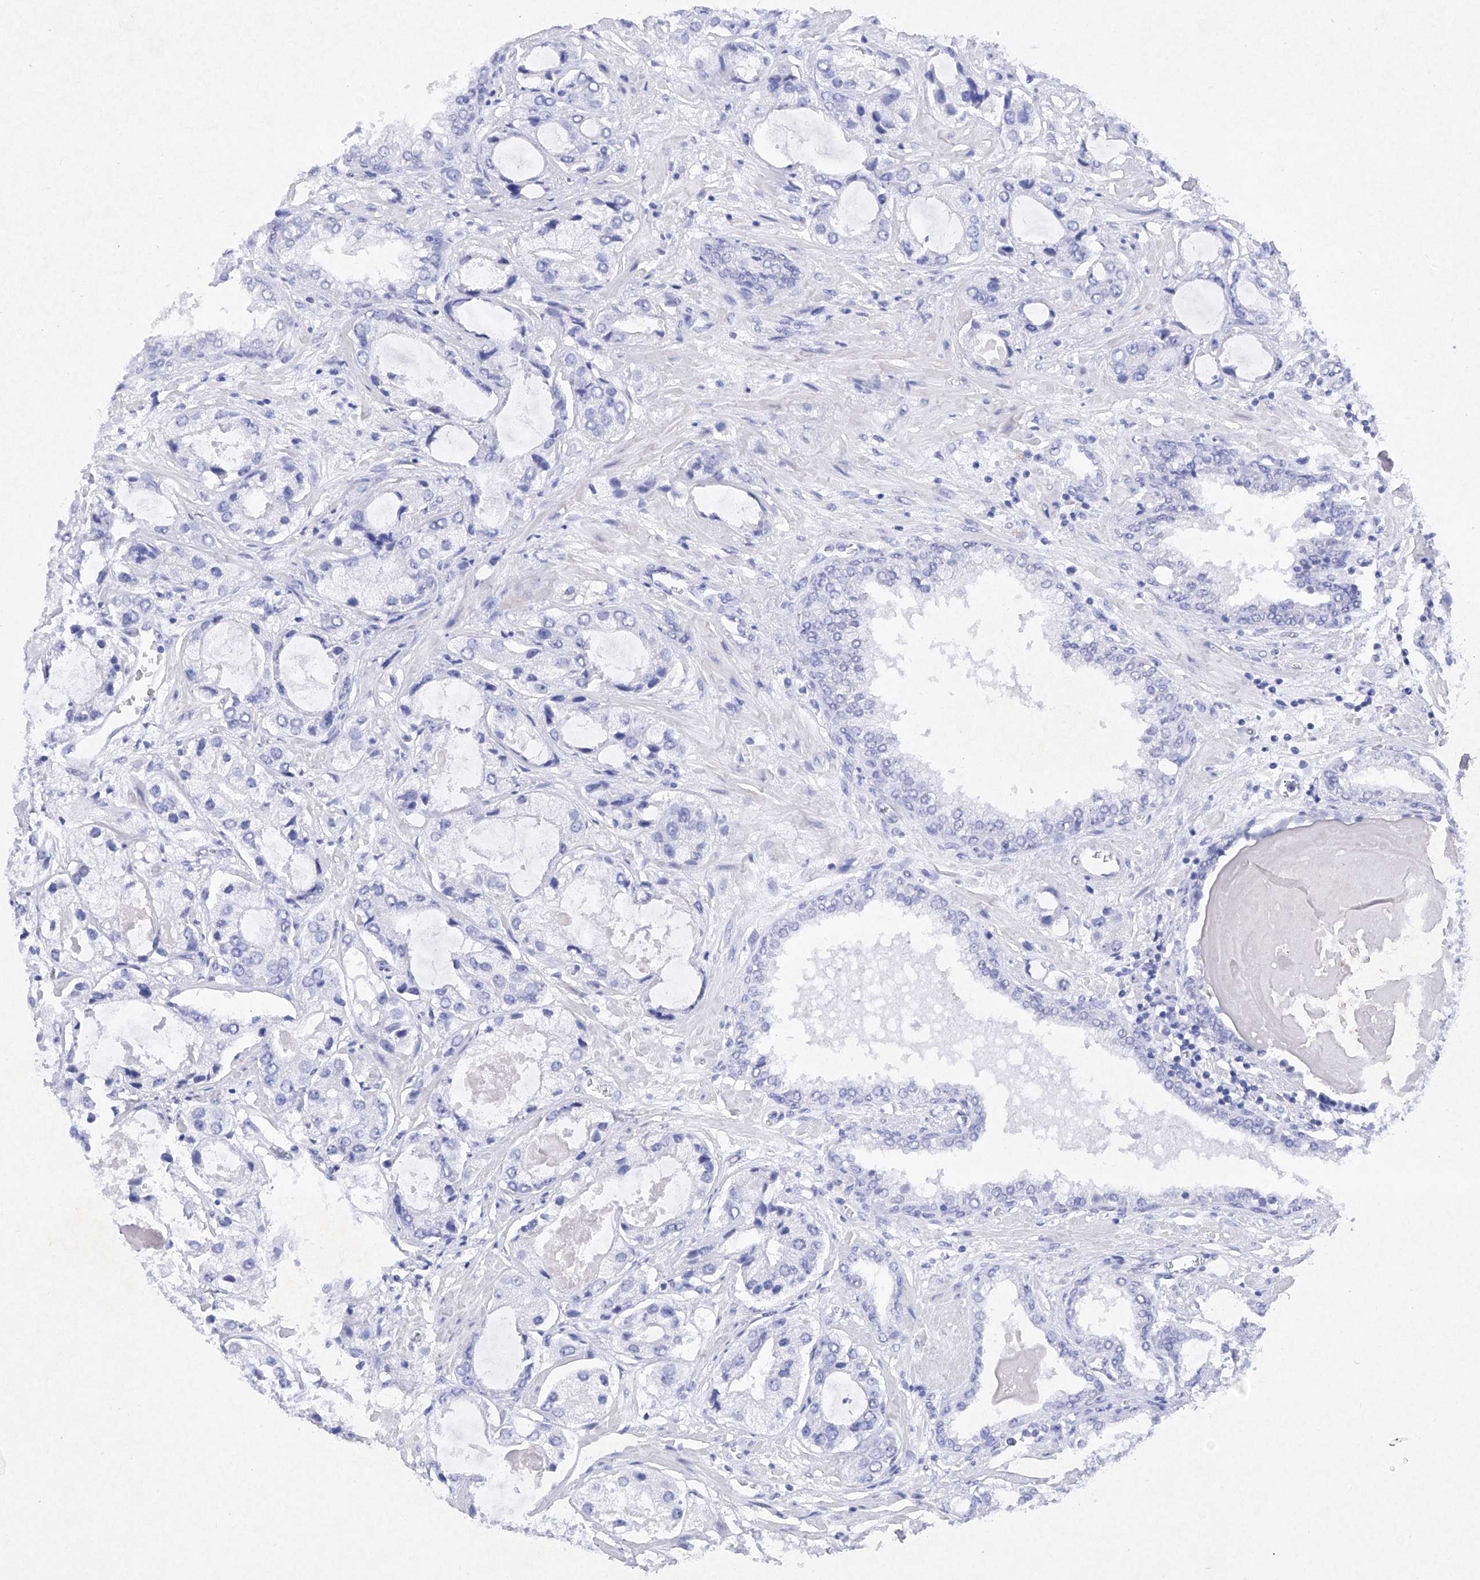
{"staining": {"intensity": "negative", "quantity": "none", "location": "none"}, "tissue": "prostate cancer", "cell_type": "Tumor cells", "image_type": "cancer", "snomed": [{"axis": "morphology", "description": "Normal tissue, NOS"}, {"axis": "morphology", "description": "Adenocarcinoma, High grade"}, {"axis": "topography", "description": "Prostate"}, {"axis": "topography", "description": "Peripheral nerve tissue"}], "caption": "Tumor cells show no significant protein positivity in high-grade adenocarcinoma (prostate).", "gene": "BARX2", "patient": {"sex": "male", "age": 59}}